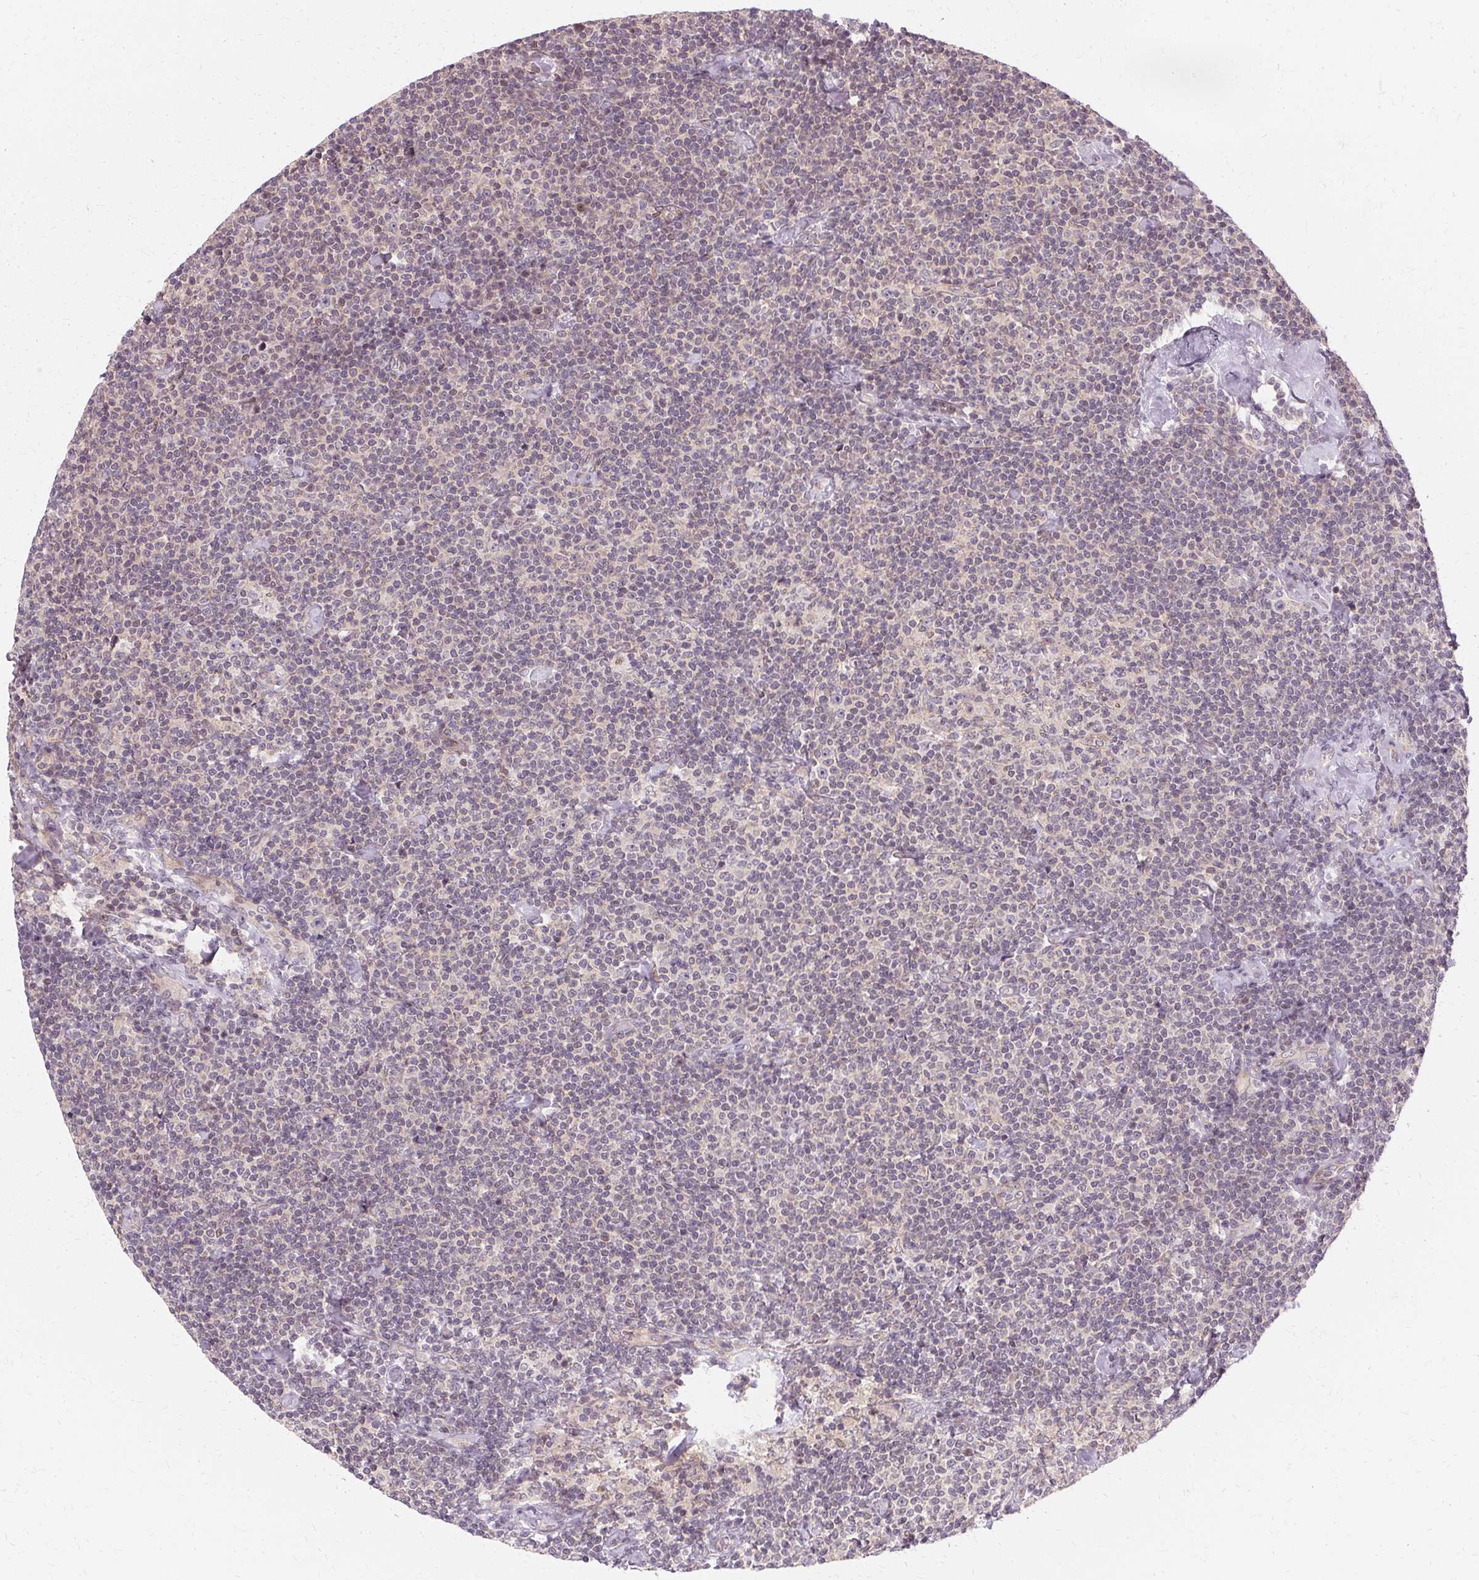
{"staining": {"intensity": "negative", "quantity": "none", "location": "none"}, "tissue": "lymphoma", "cell_type": "Tumor cells", "image_type": "cancer", "snomed": [{"axis": "morphology", "description": "Malignant lymphoma, non-Hodgkin's type, Low grade"}, {"axis": "topography", "description": "Lymph node"}], "caption": "Immunohistochemistry micrograph of human malignant lymphoma, non-Hodgkin's type (low-grade) stained for a protein (brown), which exhibits no expression in tumor cells.", "gene": "USP8", "patient": {"sex": "male", "age": 81}}